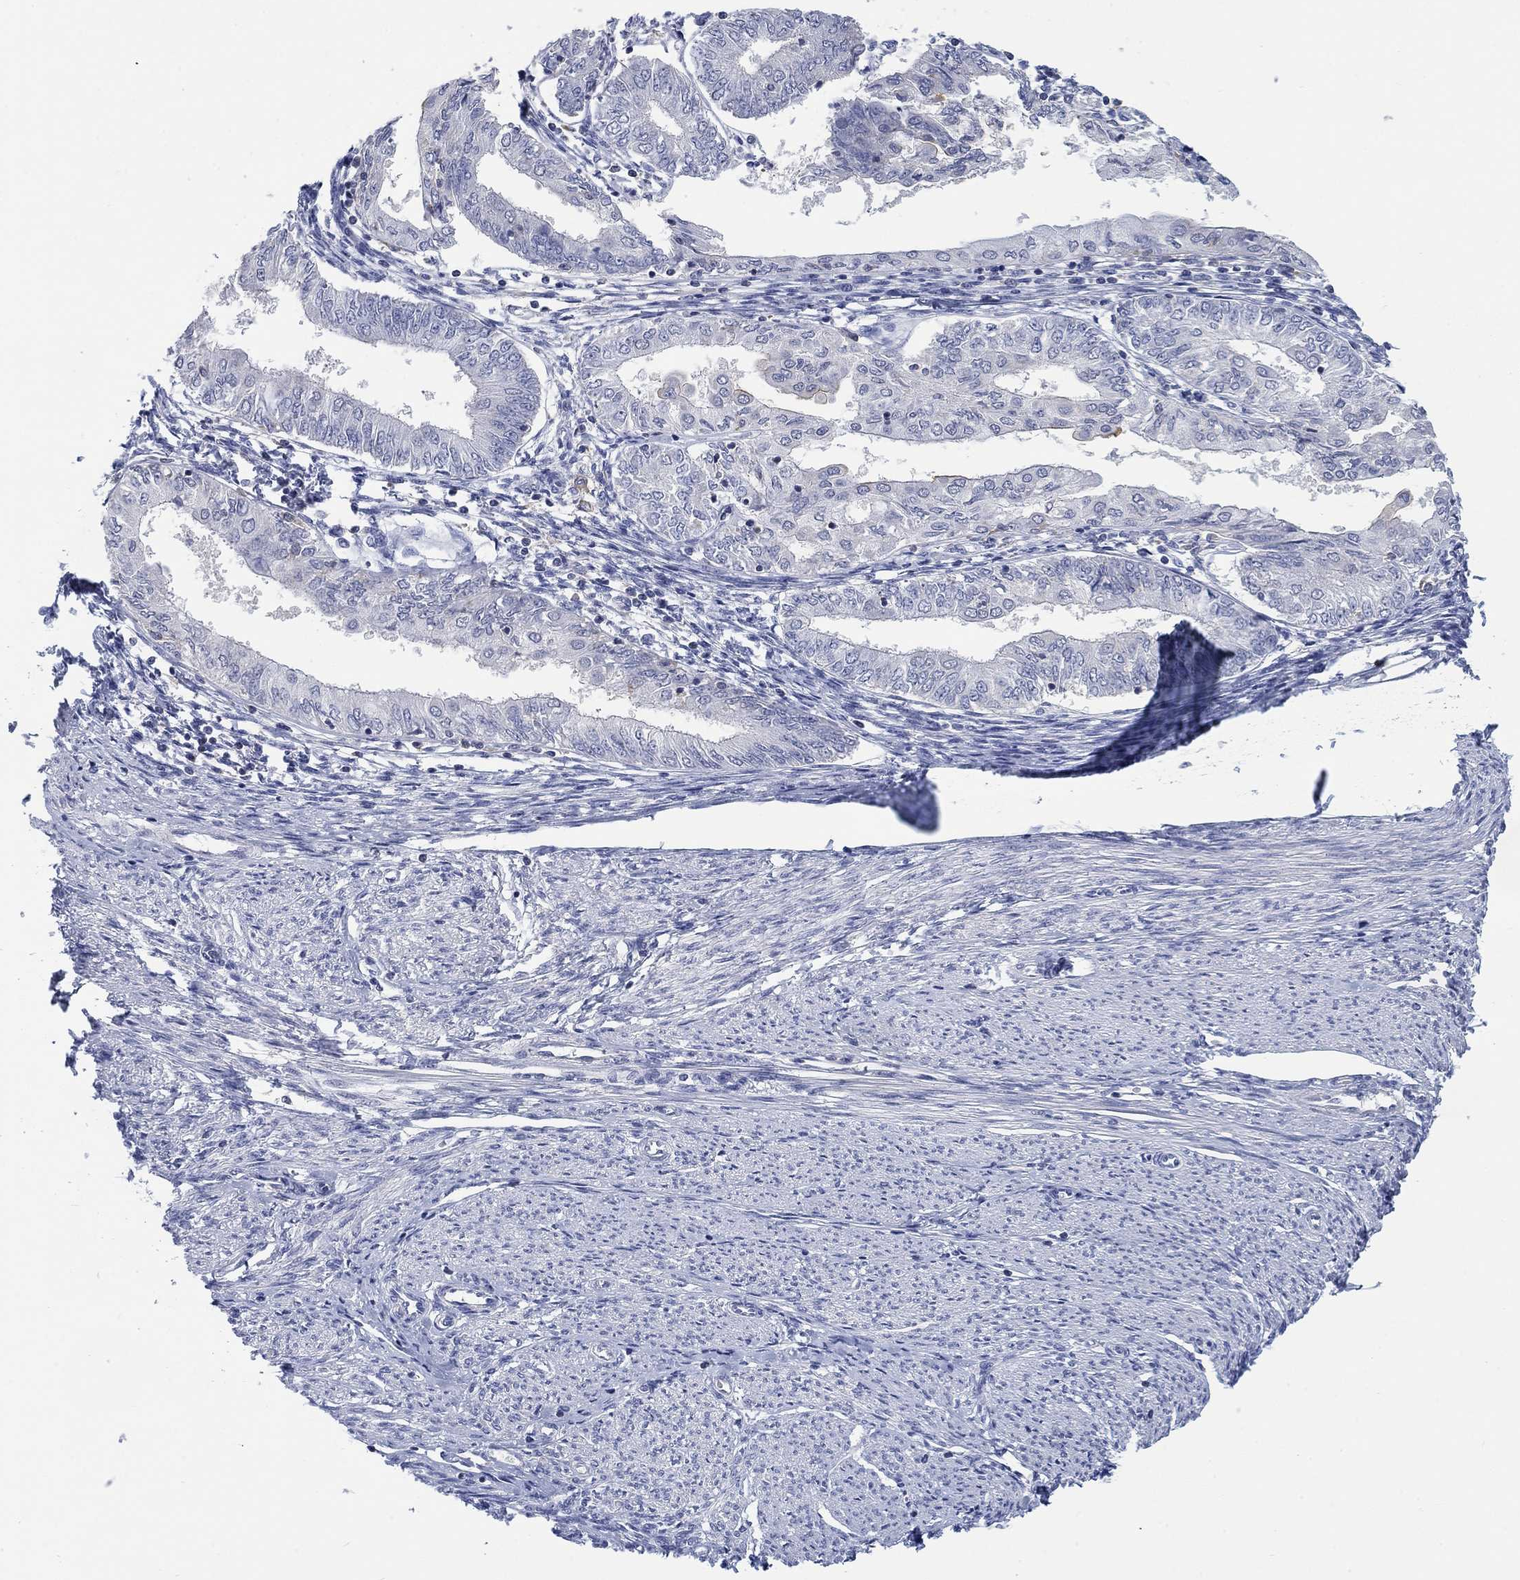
{"staining": {"intensity": "negative", "quantity": "none", "location": "none"}, "tissue": "endometrial cancer", "cell_type": "Tumor cells", "image_type": "cancer", "snomed": [{"axis": "morphology", "description": "Adenocarcinoma, NOS"}, {"axis": "topography", "description": "Endometrium"}], "caption": "Tumor cells are negative for protein expression in human endometrial cancer (adenocarcinoma). (Brightfield microscopy of DAB (3,3'-diaminobenzidine) immunohistochemistry at high magnification).", "gene": "FER1L6", "patient": {"sex": "female", "age": 68}}